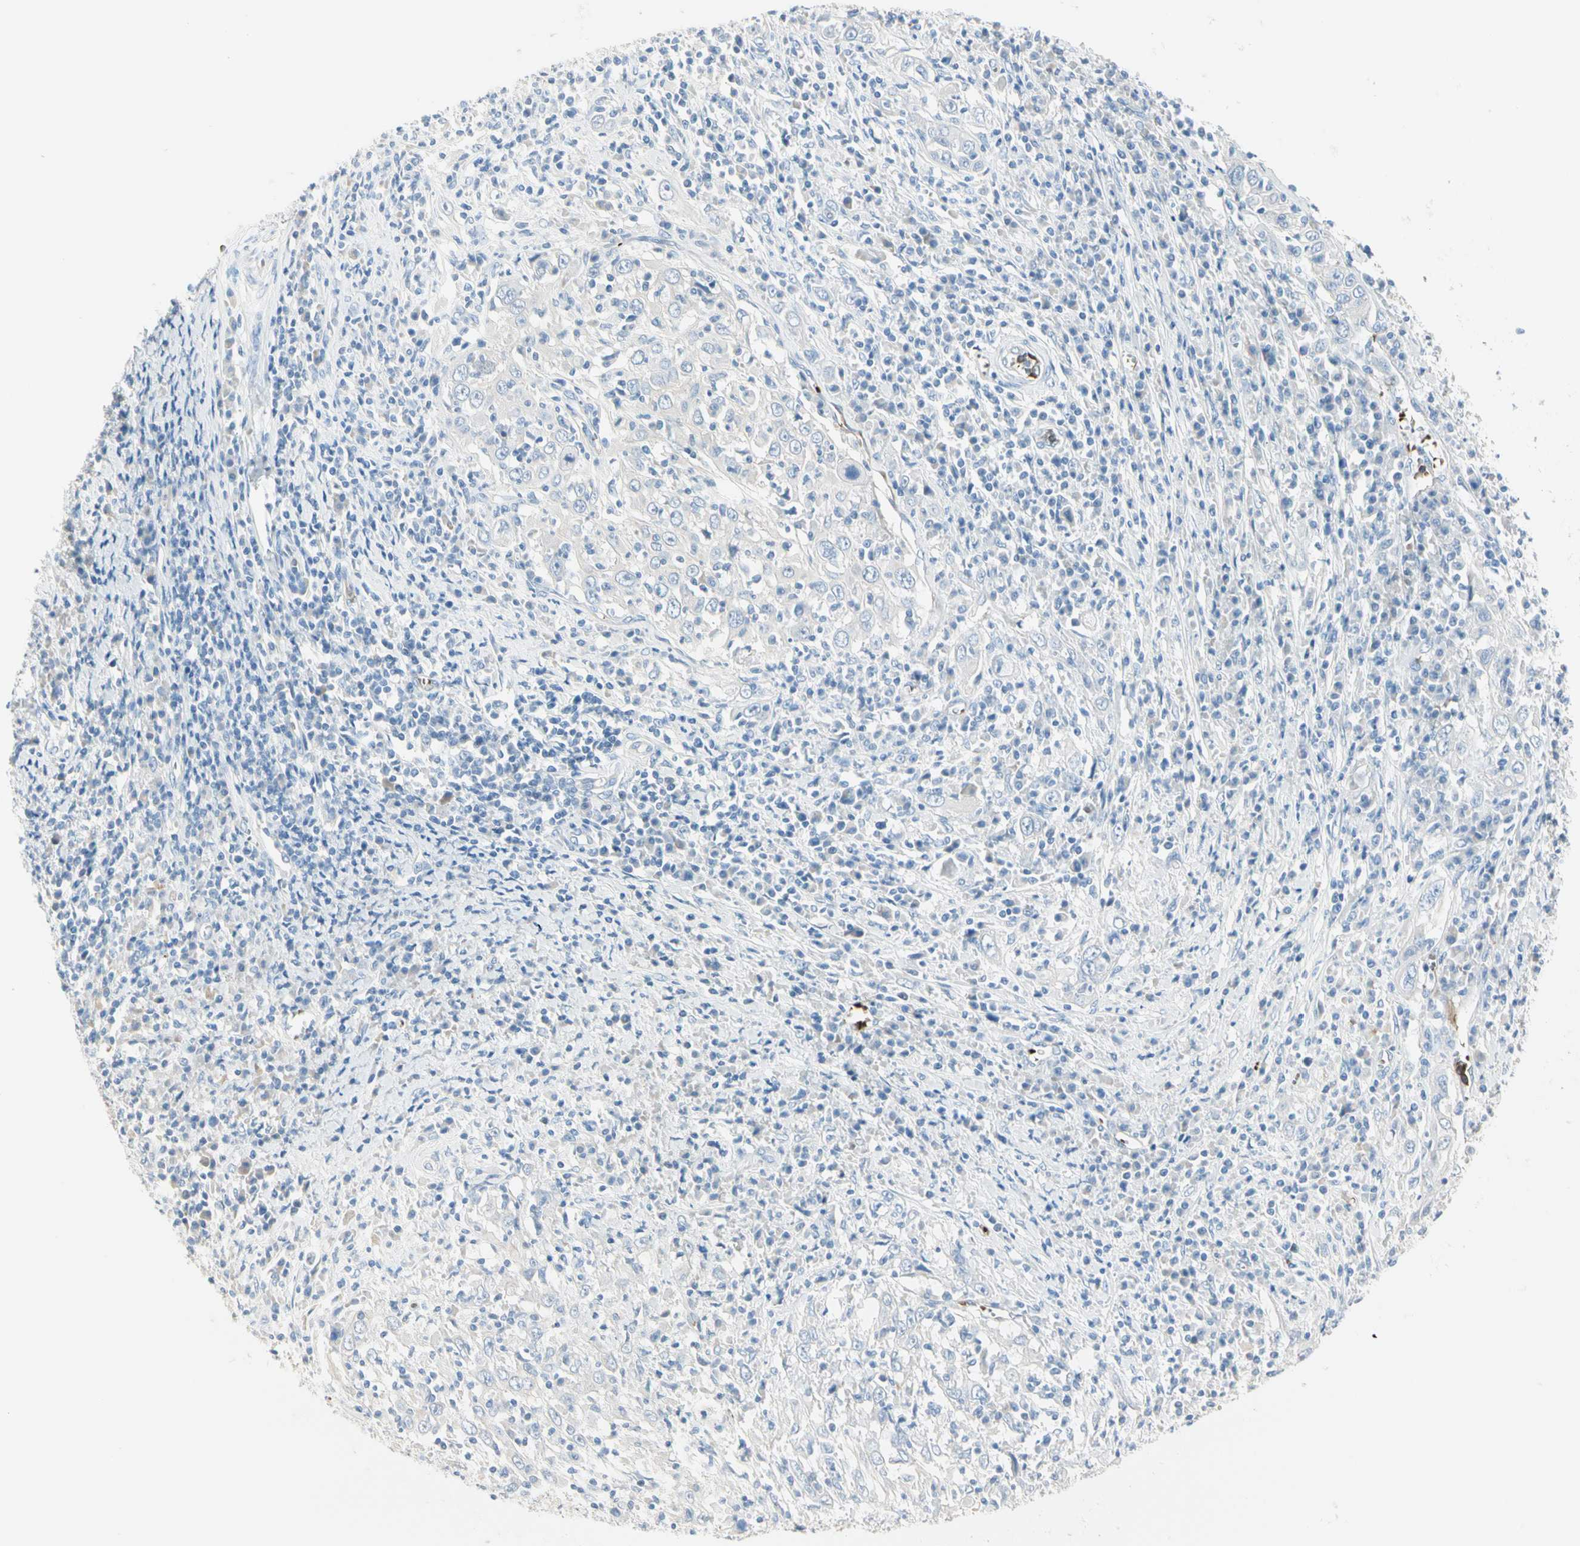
{"staining": {"intensity": "negative", "quantity": "none", "location": "none"}, "tissue": "cervical cancer", "cell_type": "Tumor cells", "image_type": "cancer", "snomed": [{"axis": "morphology", "description": "Squamous cell carcinoma, NOS"}, {"axis": "topography", "description": "Cervix"}], "caption": "This is an IHC photomicrograph of human squamous cell carcinoma (cervical). There is no positivity in tumor cells.", "gene": "CA1", "patient": {"sex": "female", "age": 46}}